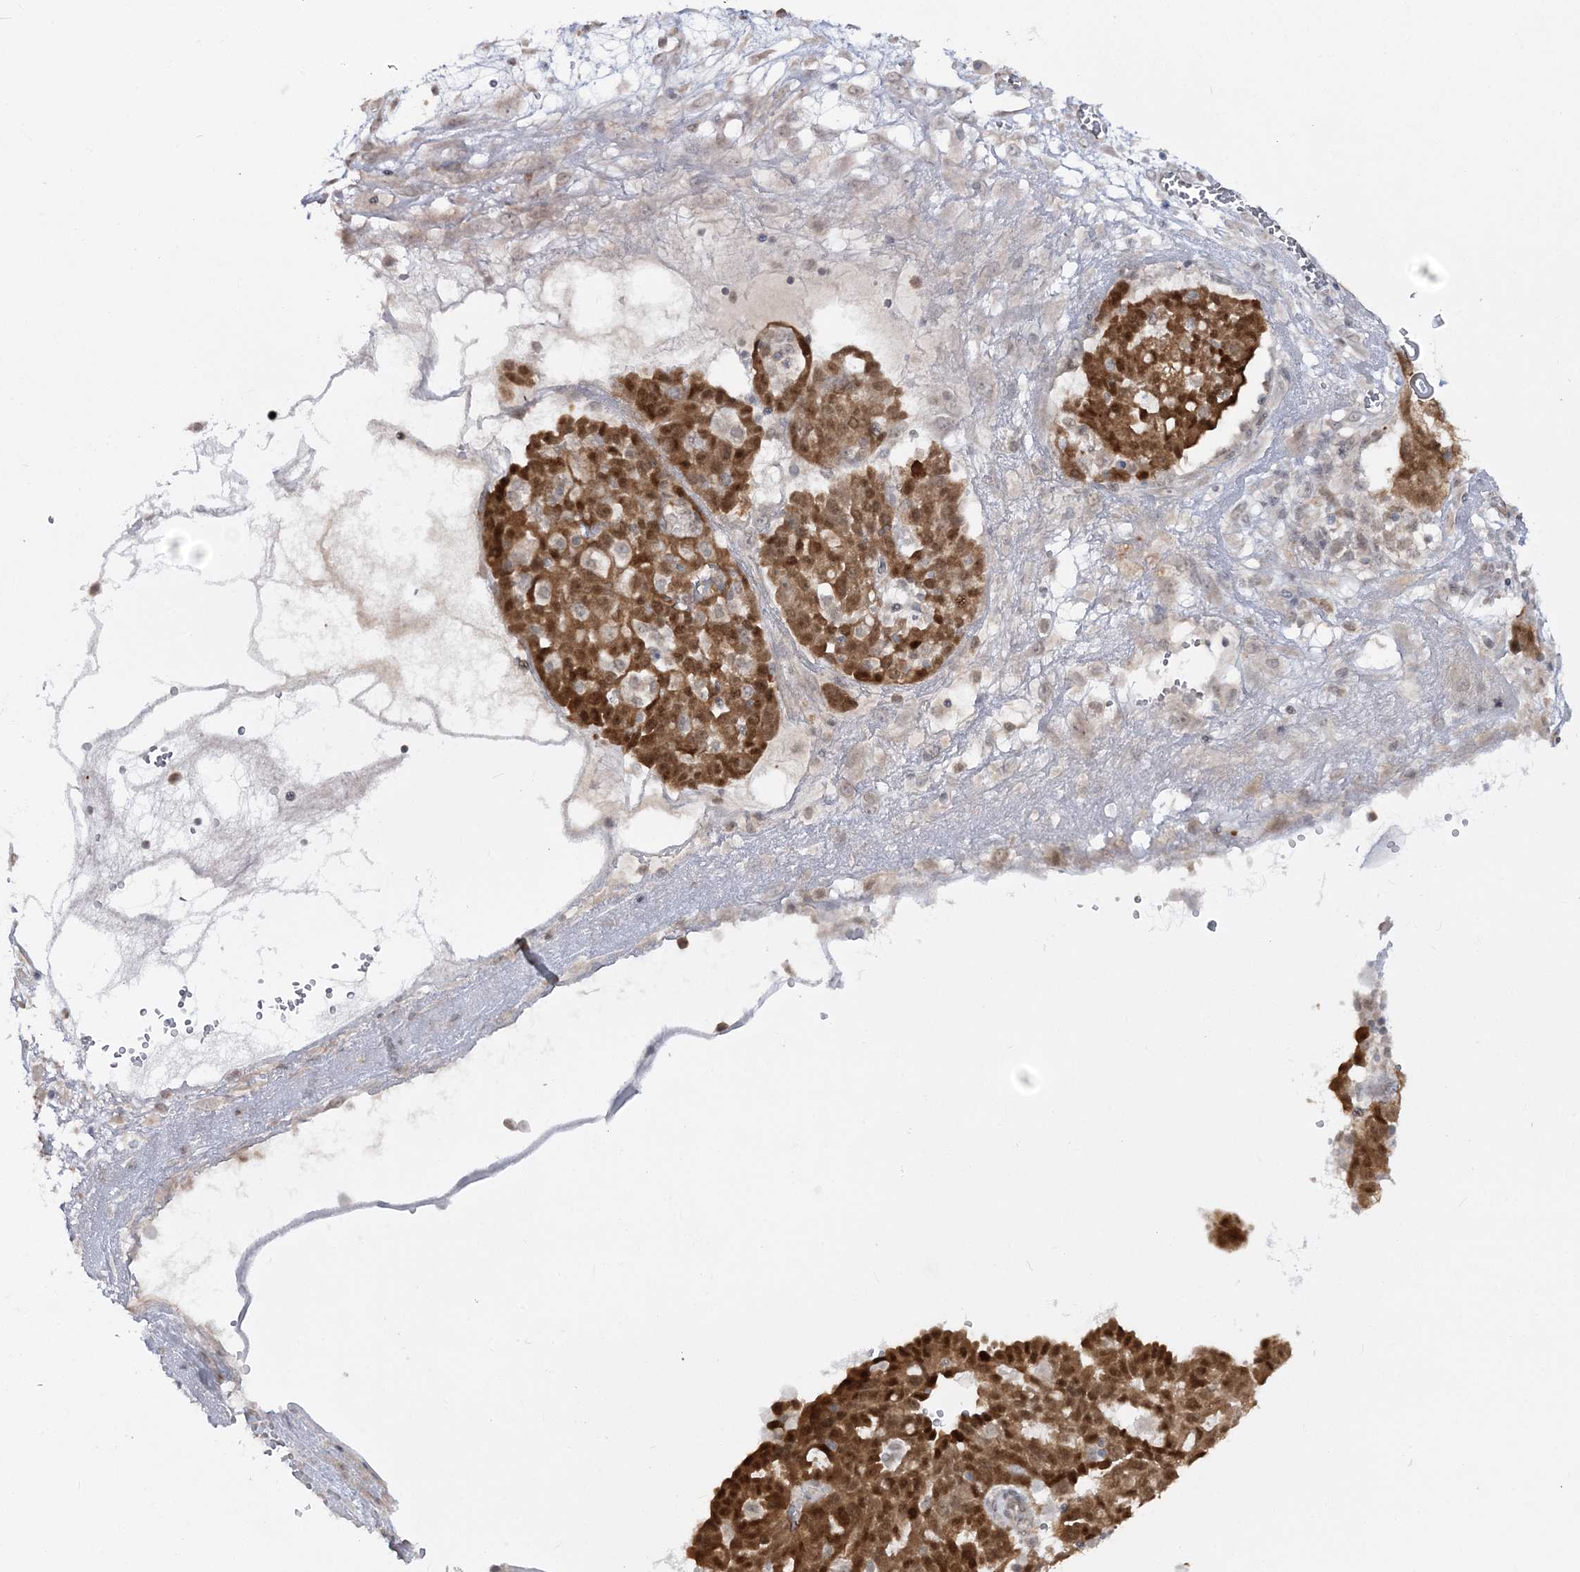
{"staining": {"intensity": "strong", "quantity": ">75%", "location": "cytoplasmic/membranous,nuclear"}, "tissue": "ovarian cancer", "cell_type": "Tumor cells", "image_type": "cancer", "snomed": [{"axis": "morphology", "description": "Cystadenocarcinoma, serous, NOS"}, {"axis": "topography", "description": "Soft tissue"}, {"axis": "topography", "description": "Ovary"}], "caption": "High-power microscopy captured an immunohistochemistry image of ovarian serous cystadenocarcinoma, revealing strong cytoplasmic/membranous and nuclear expression in approximately >75% of tumor cells.", "gene": "ZFAND6", "patient": {"sex": "female", "age": 57}}